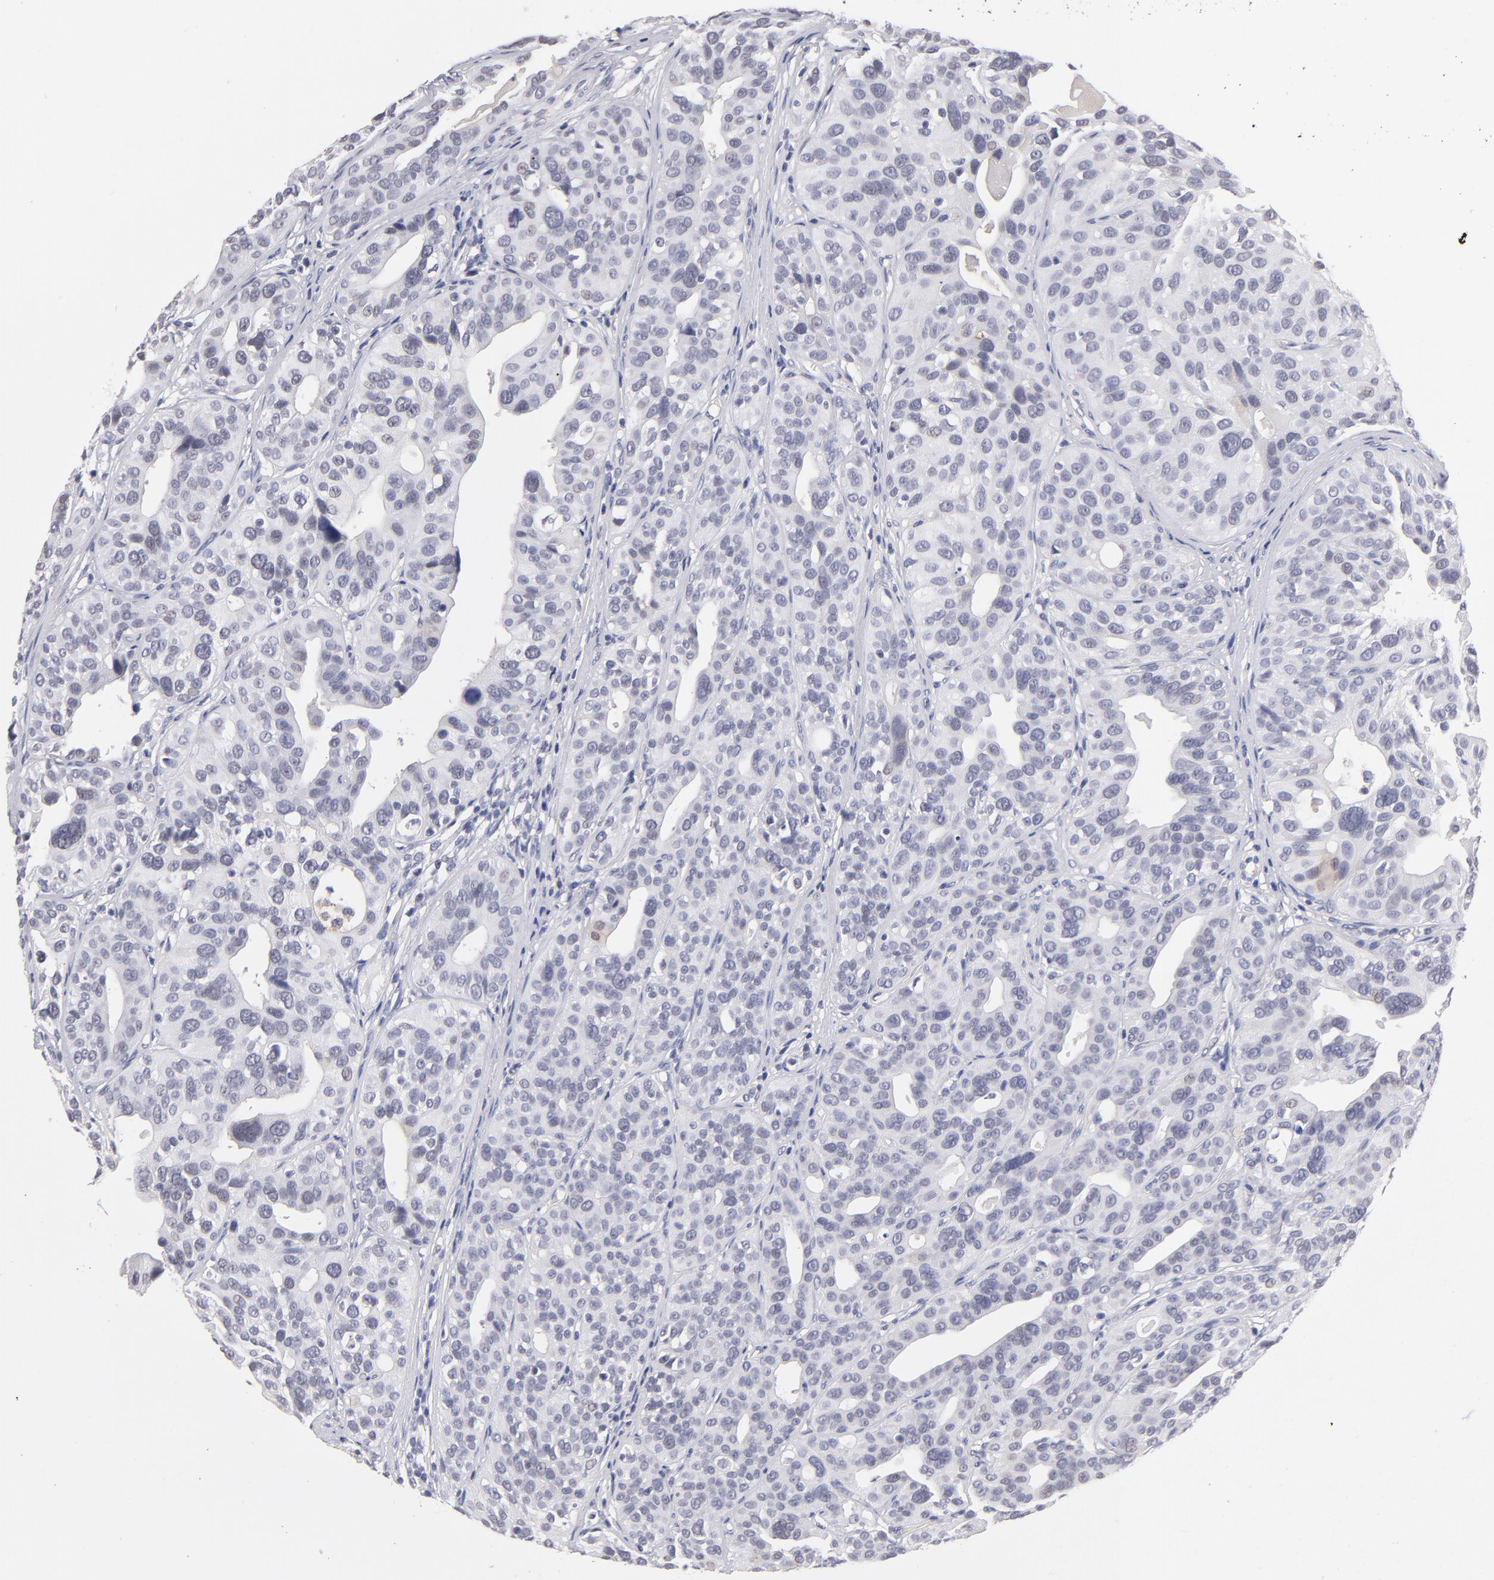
{"staining": {"intensity": "negative", "quantity": "none", "location": "none"}, "tissue": "urothelial cancer", "cell_type": "Tumor cells", "image_type": "cancer", "snomed": [{"axis": "morphology", "description": "Urothelial carcinoma, High grade"}, {"axis": "topography", "description": "Urinary bladder"}], "caption": "Tumor cells are negative for brown protein staining in high-grade urothelial carcinoma. Brightfield microscopy of IHC stained with DAB (3,3'-diaminobenzidine) (brown) and hematoxylin (blue), captured at high magnification.", "gene": "TEX11", "patient": {"sex": "male", "age": 56}}